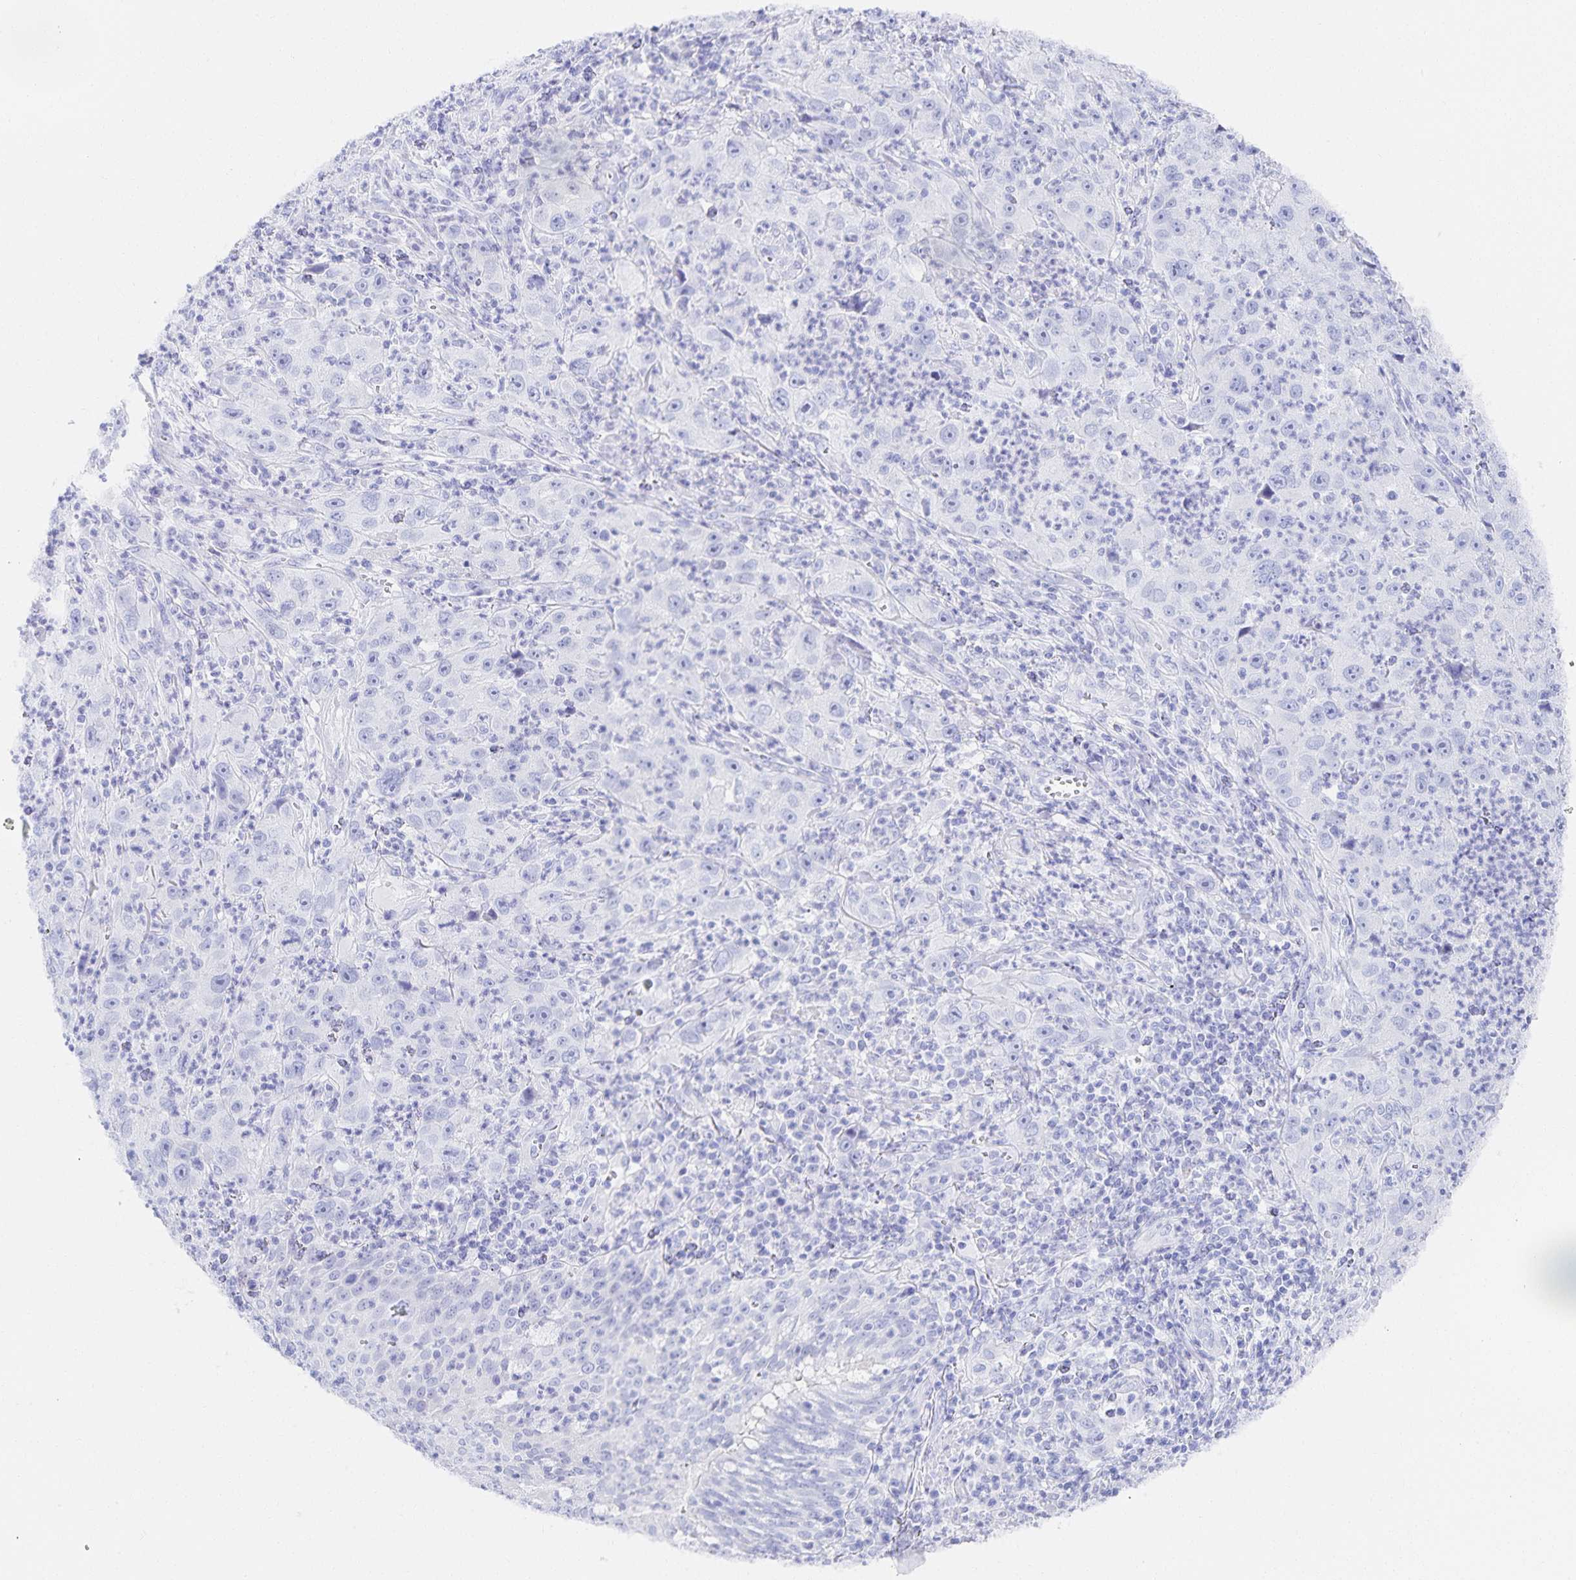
{"staining": {"intensity": "negative", "quantity": "none", "location": "none"}, "tissue": "lung cancer", "cell_type": "Tumor cells", "image_type": "cancer", "snomed": [{"axis": "morphology", "description": "Squamous cell carcinoma, NOS"}, {"axis": "topography", "description": "Lung"}], "caption": "The image displays no staining of tumor cells in lung cancer.", "gene": "SNTN", "patient": {"sex": "male", "age": 71}}